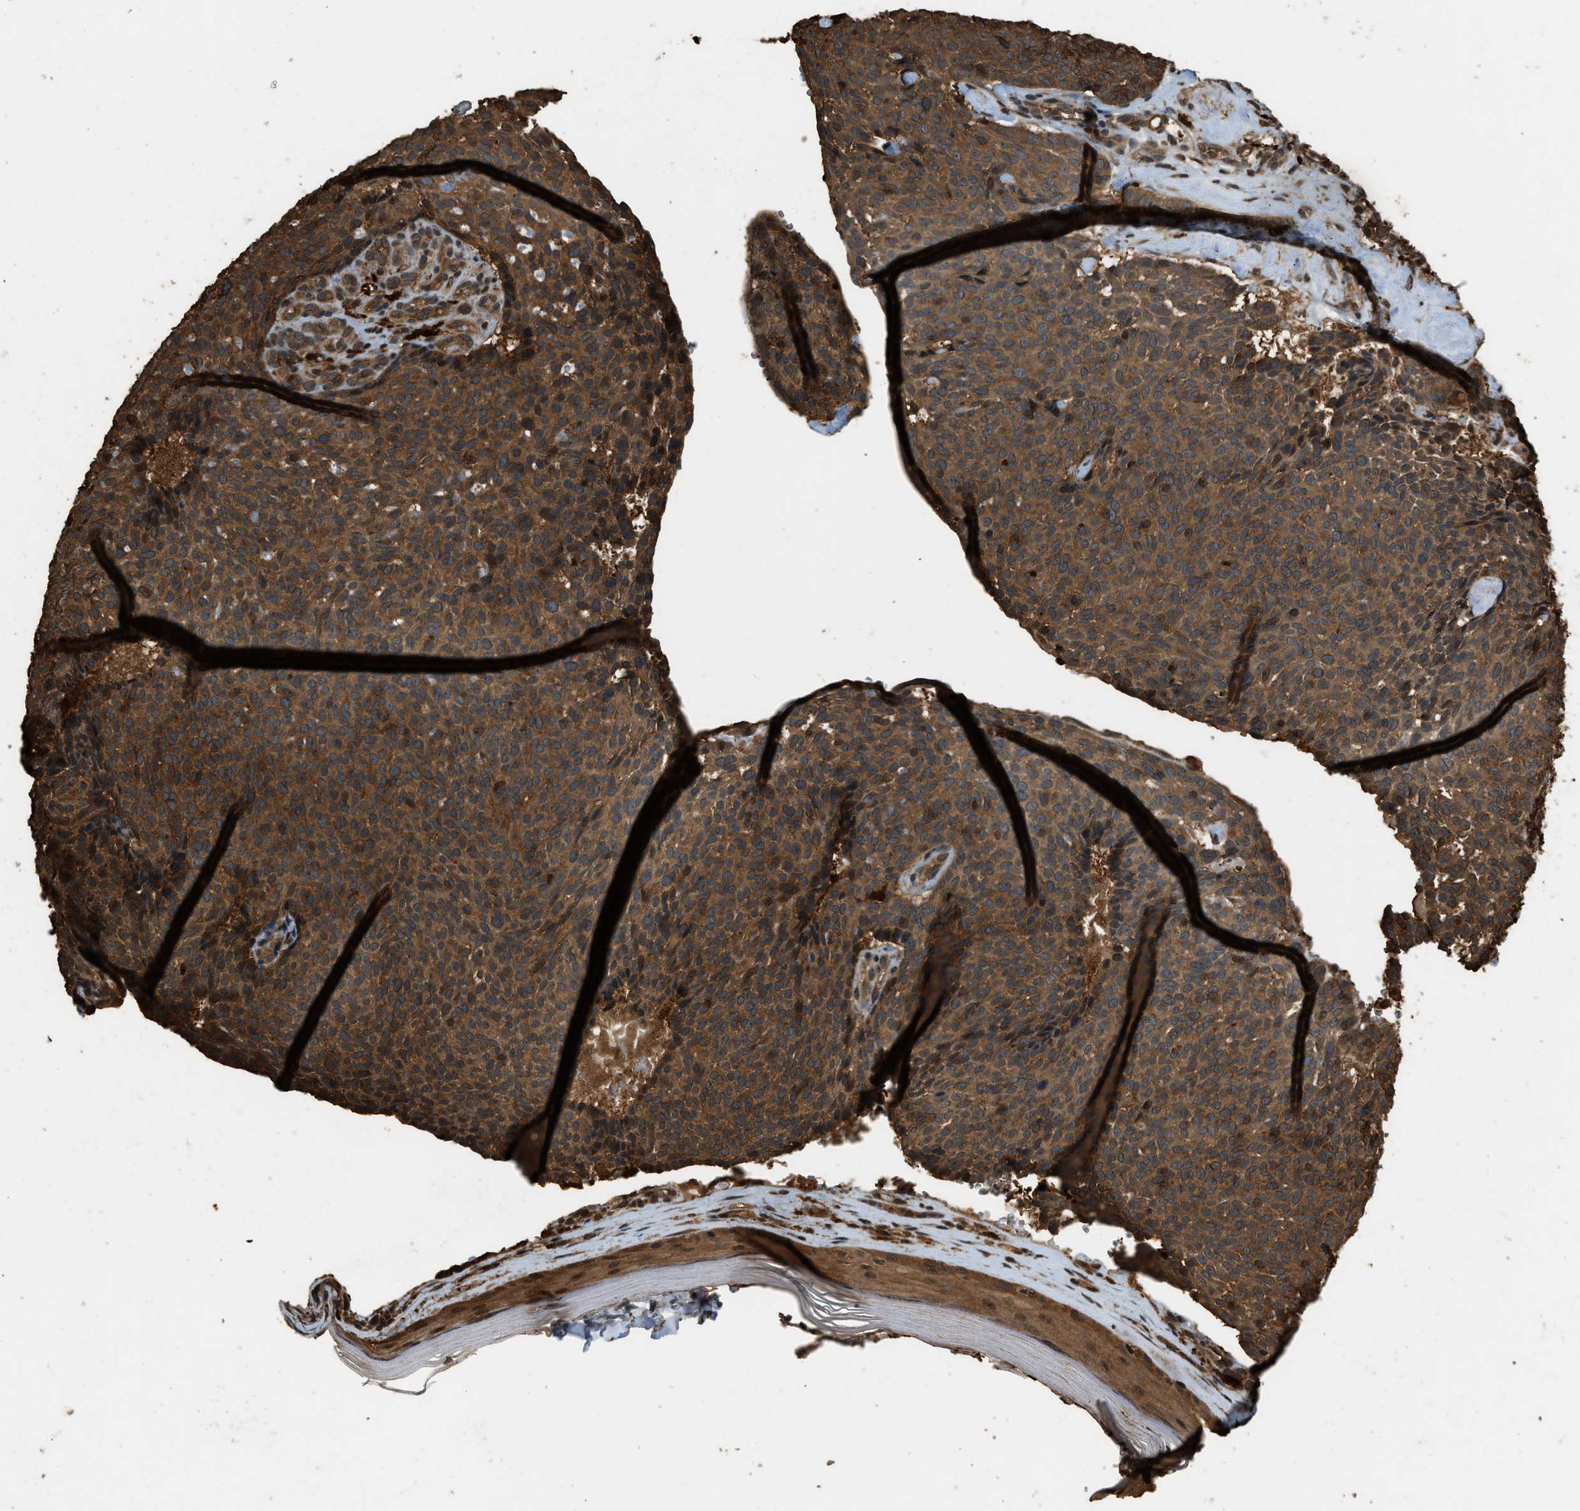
{"staining": {"intensity": "moderate", "quantity": ">75%", "location": "cytoplasmic/membranous"}, "tissue": "skin cancer", "cell_type": "Tumor cells", "image_type": "cancer", "snomed": [{"axis": "morphology", "description": "Basal cell carcinoma"}, {"axis": "topography", "description": "Skin"}], "caption": "The histopathology image reveals immunohistochemical staining of skin cancer (basal cell carcinoma). There is moderate cytoplasmic/membranous expression is present in about >75% of tumor cells. Immunohistochemistry (ihc) stains the protein of interest in brown and the nuclei are stained blue.", "gene": "RAP2A", "patient": {"sex": "male", "age": 61}}